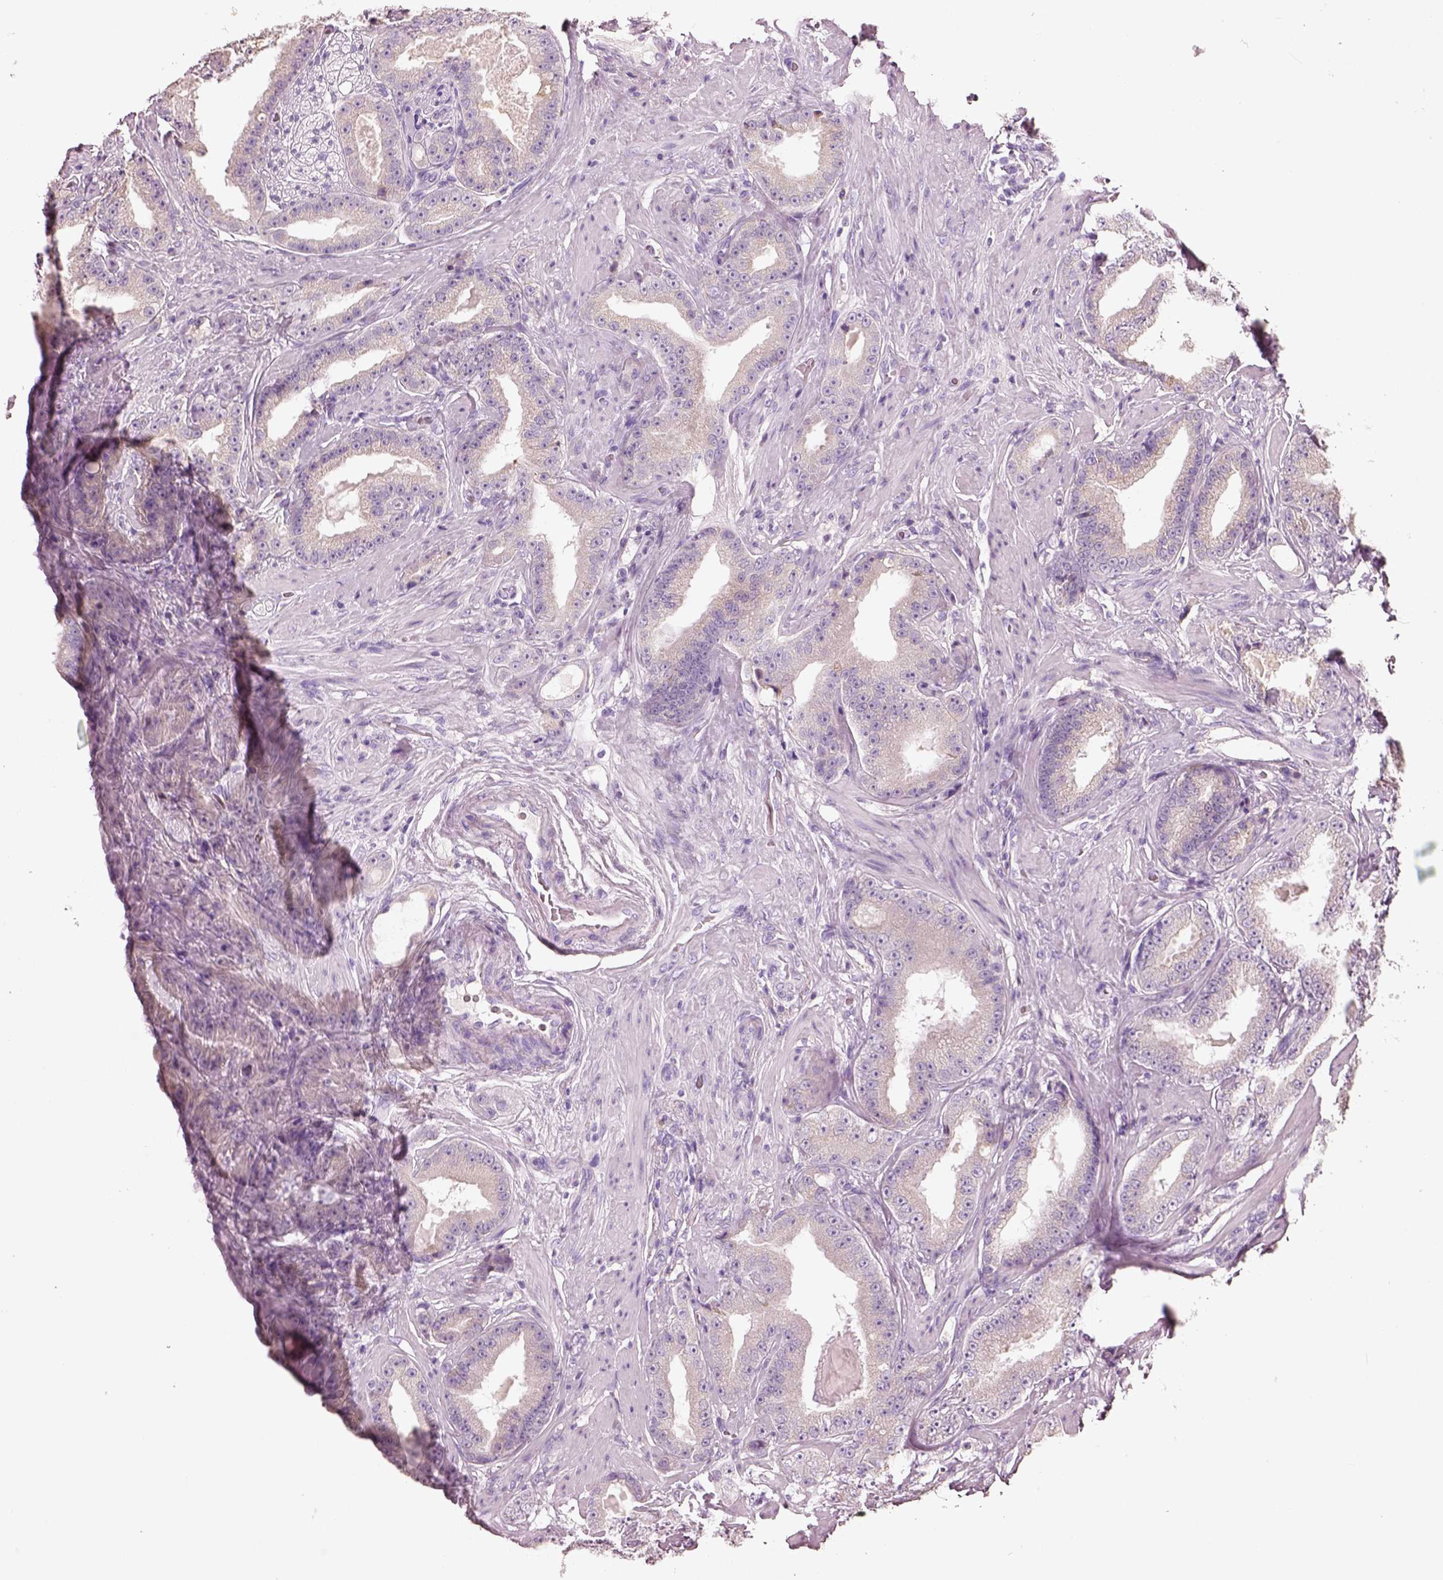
{"staining": {"intensity": "negative", "quantity": "none", "location": "none"}, "tissue": "prostate cancer", "cell_type": "Tumor cells", "image_type": "cancer", "snomed": [{"axis": "morphology", "description": "Adenocarcinoma, Low grade"}, {"axis": "topography", "description": "Prostate"}], "caption": "The histopathology image displays no staining of tumor cells in adenocarcinoma (low-grade) (prostate). Brightfield microscopy of immunohistochemistry (IHC) stained with DAB (brown) and hematoxylin (blue), captured at high magnification.", "gene": "PNOC", "patient": {"sex": "male", "age": 60}}